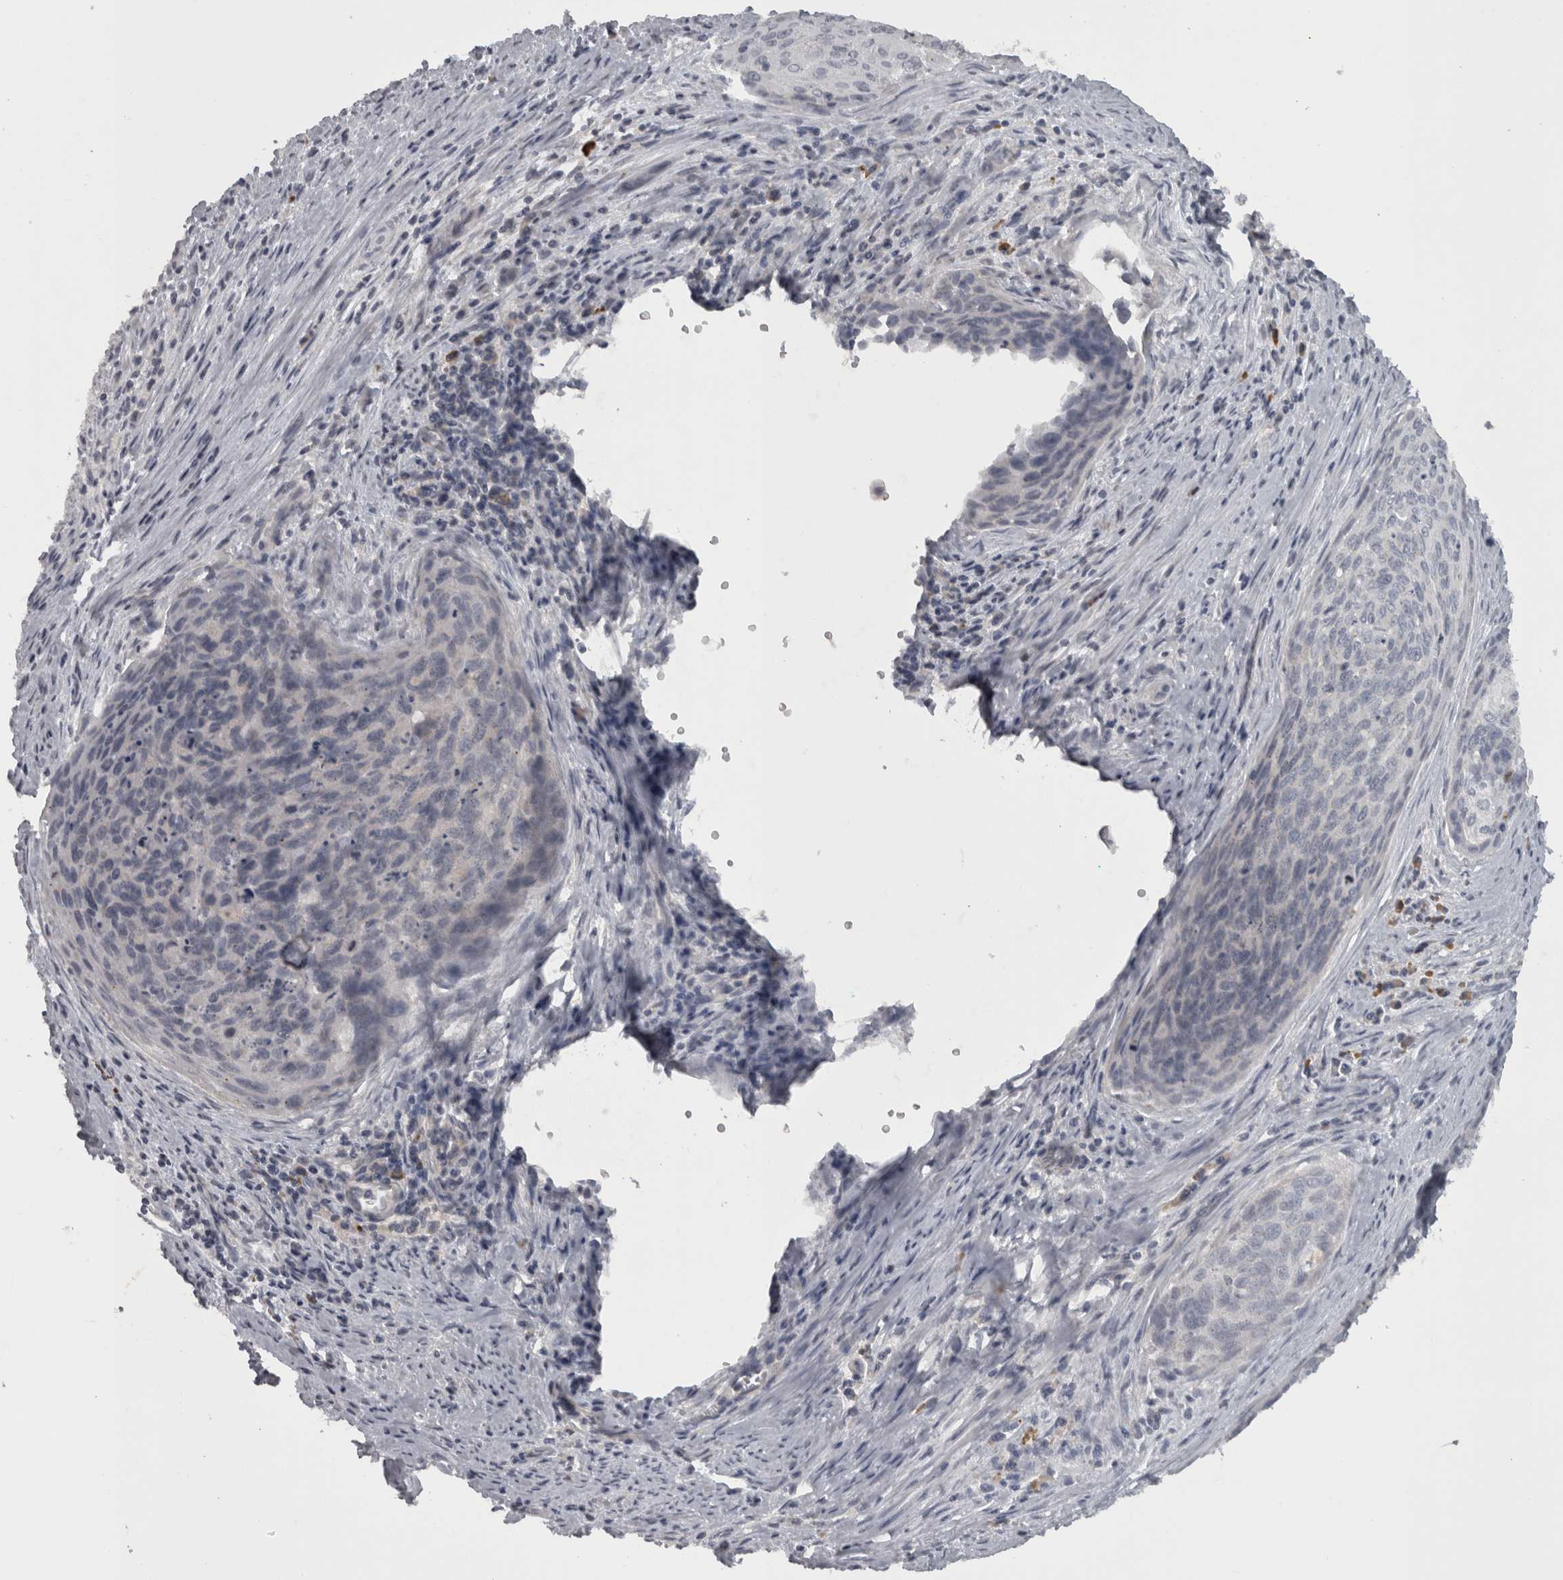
{"staining": {"intensity": "negative", "quantity": "none", "location": "none"}, "tissue": "cervical cancer", "cell_type": "Tumor cells", "image_type": "cancer", "snomed": [{"axis": "morphology", "description": "Squamous cell carcinoma, NOS"}, {"axis": "topography", "description": "Cervix"}], "caption": "Immunohistochemical staining of human cervical squamous cell carcinoma displays no significant positivity in tumor cells.", "gene": "SLCO5A1", "patient": {"sex": "female", "age": 55}}